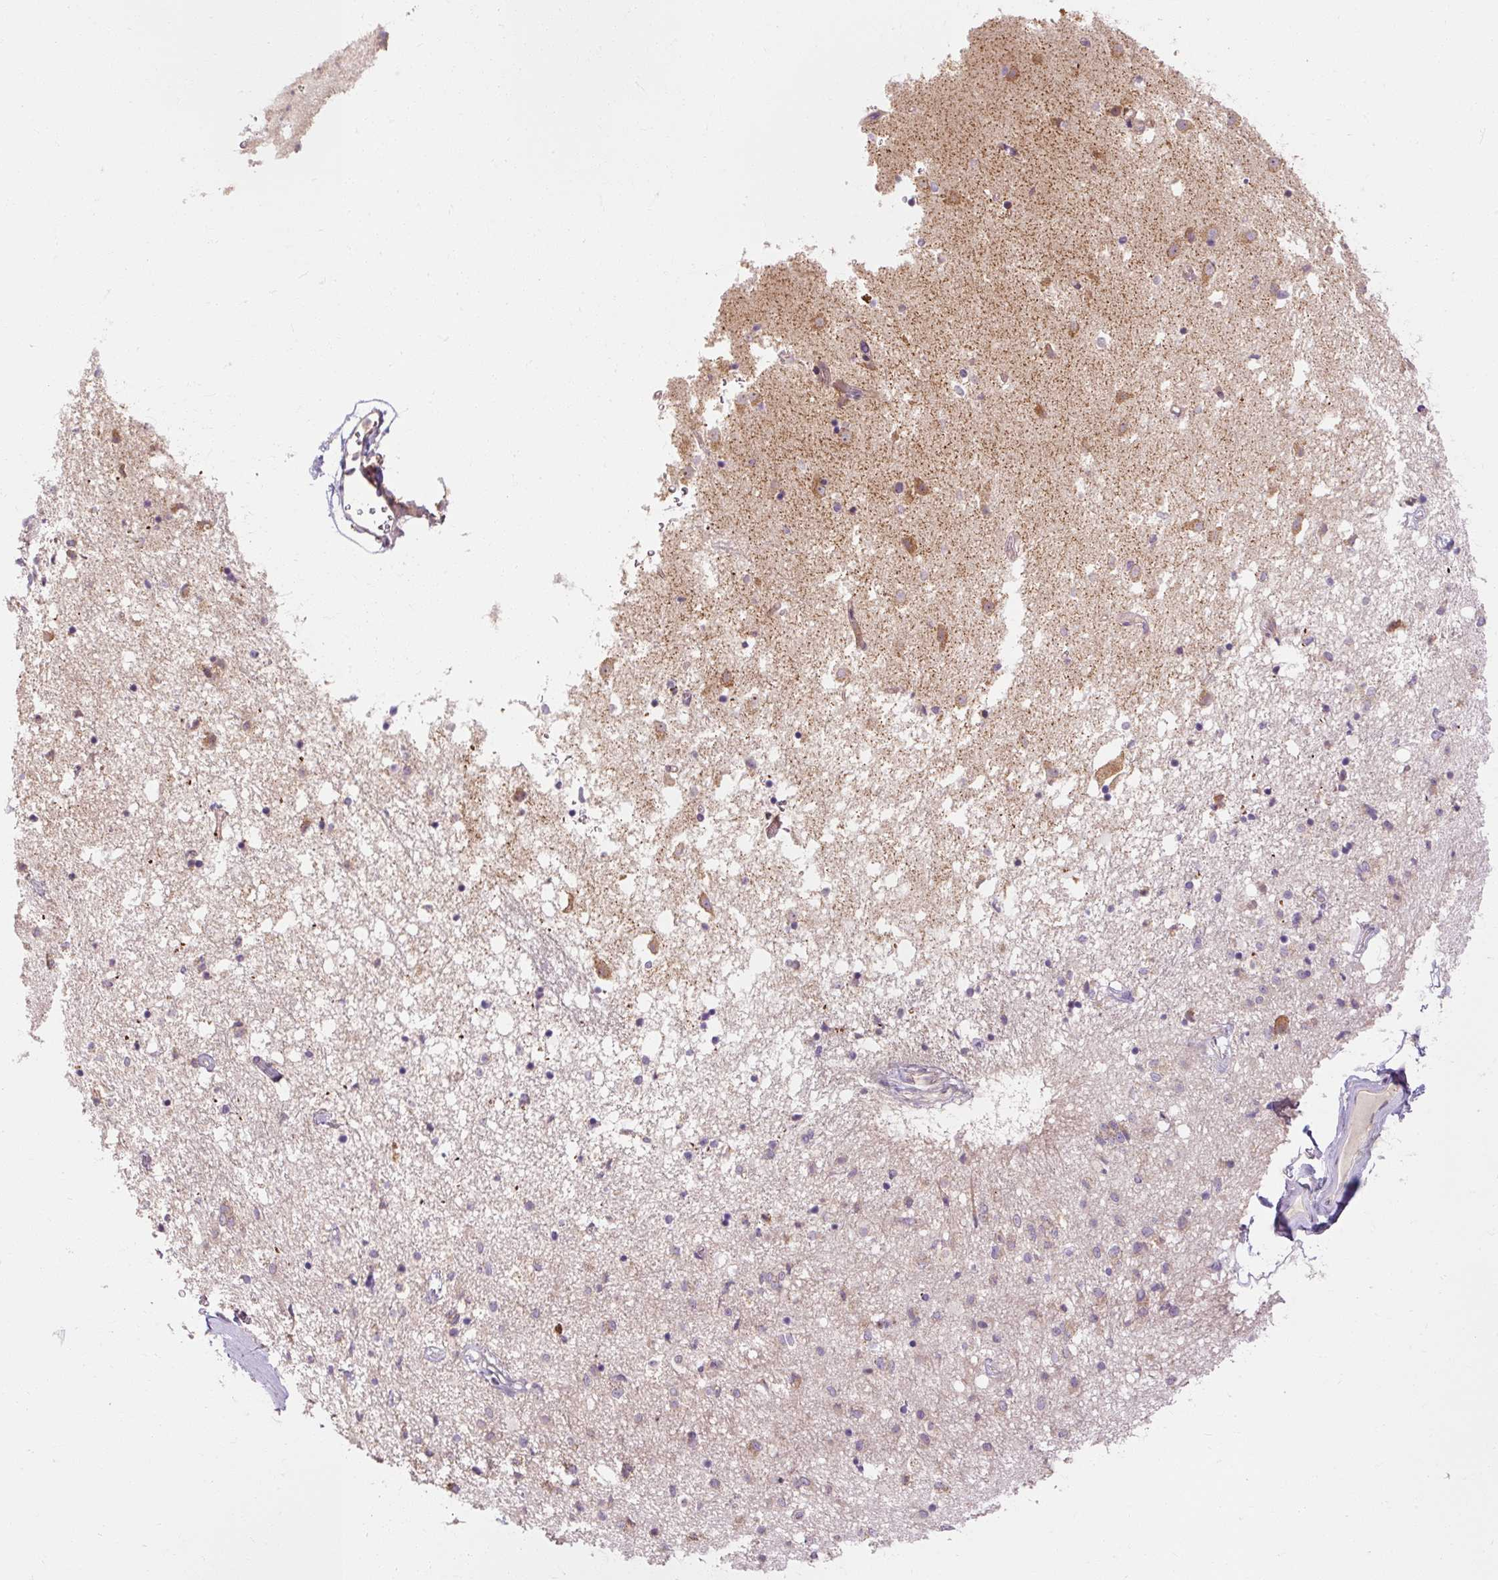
{"staining": {"intensity": "weak", "quantity": "25%-75%", "location": "cytoplasmic/membranous"}, "tissue": "caudate", "cell_type": "Glial cells", "image_type": "normal", "snomed": [{"axis": "morphology", "description": "Normal tissue, NOS"}, {"axis": "topography", "description": "Lateral ventricle wall"}], "caption": "This micrograph demonstrates immunohistochemistry (IHC) staining of benign caudate, with low weak cytoplasmic/membranous positivity in approximately 25%-75% of glial cells.", "gene": "PRSS48", "patient": {"sex": "male", "age": 58}}